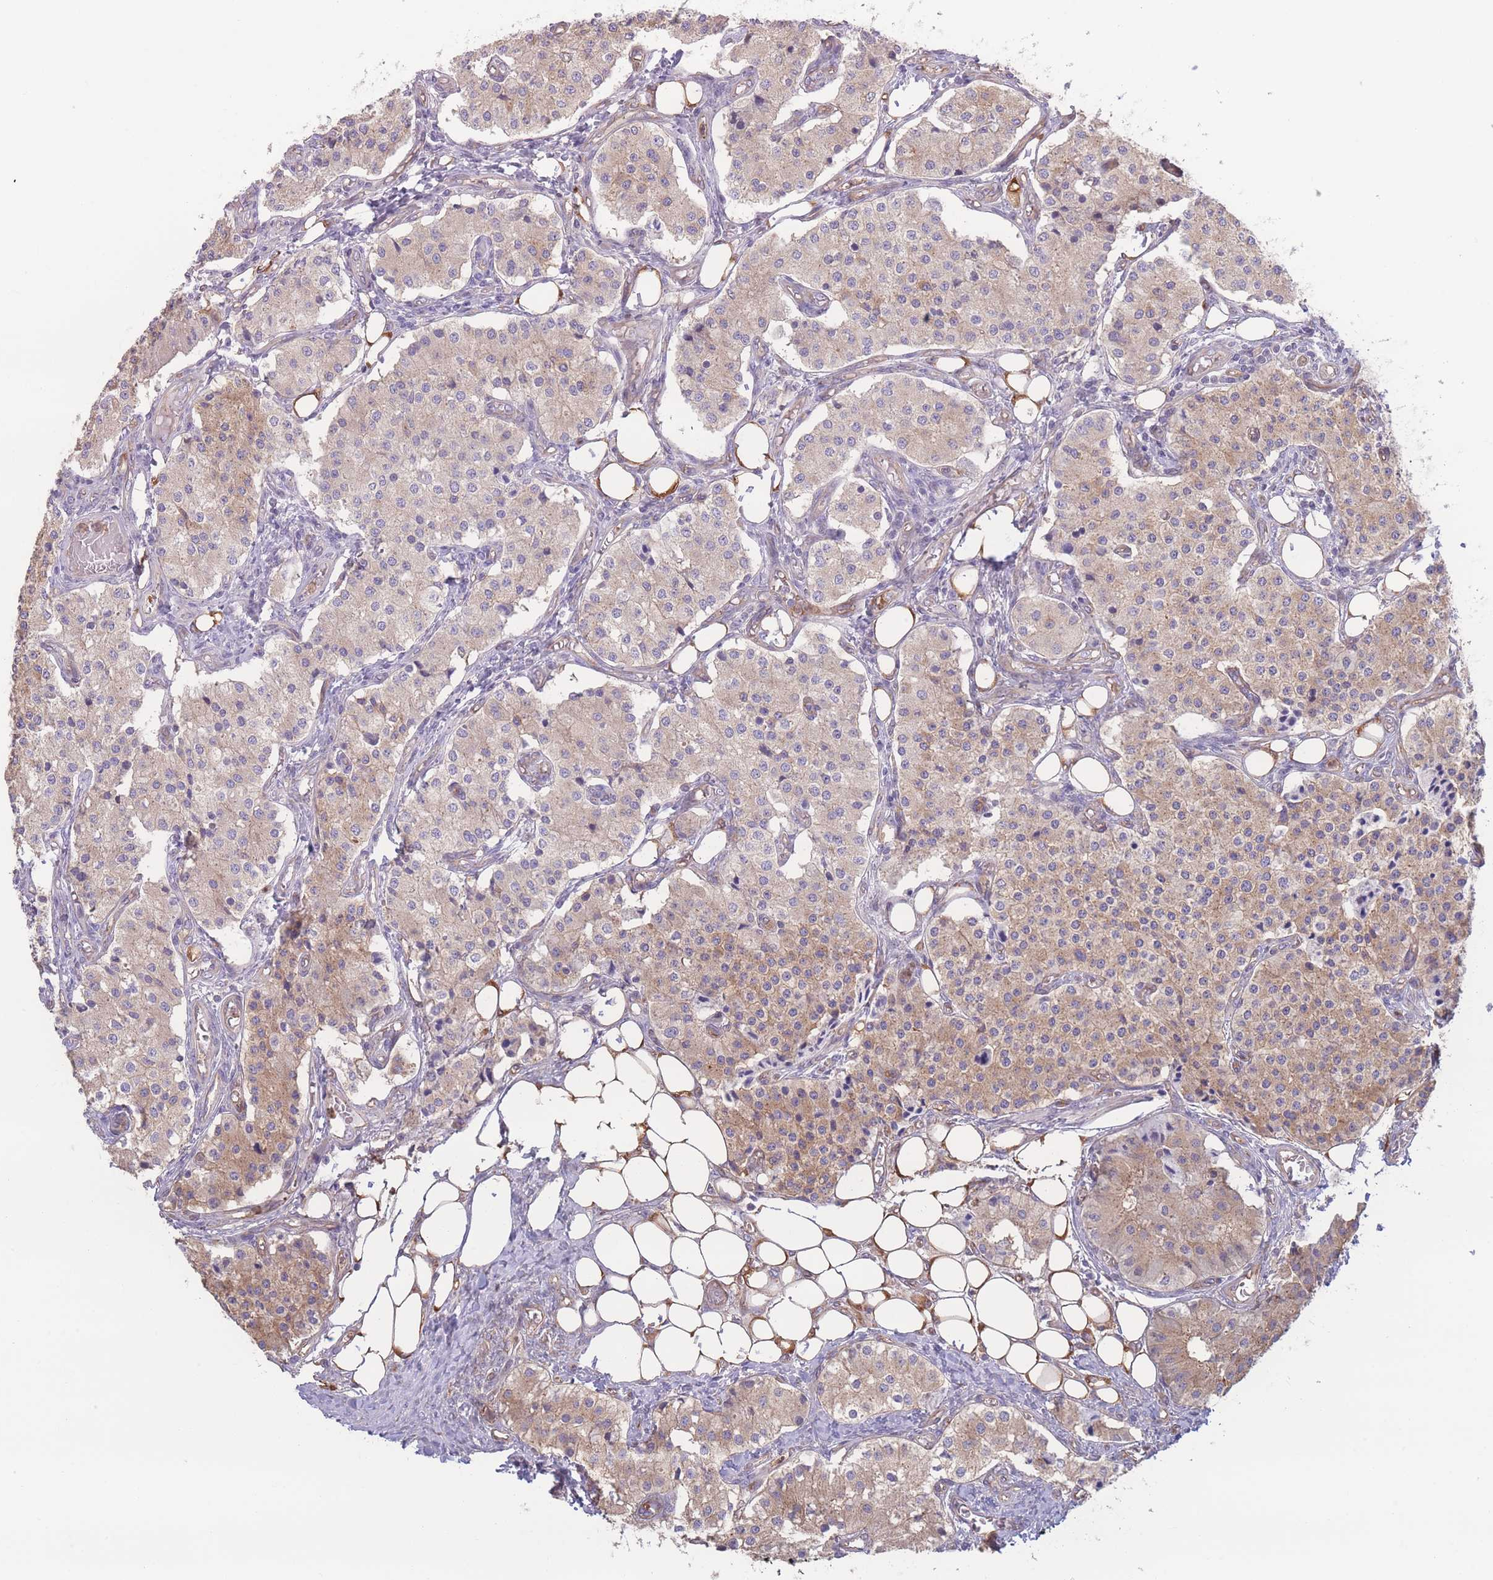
{"staining": {"intensity": "weak", "quantity": "25%-75%", "location": "cytoplasmic/membranous"}, "tissue": "carcinoid", "cell_type": "Tumor cells", "image_type": "cancer", "snomed": [{"axis": "morphology", "description": "Carcinoid, malignant, NOS"}, {"axis": "topography", "description": "Colon"}], "caption": "Carcinoid tissue exhibits weak cytoplasmic/membranous positivity in about 25%-75% of tumor cells, visualized by immunohistochemistry.", "gene": "STEAP3", "patient": {"sex": "female", "age": 52}}